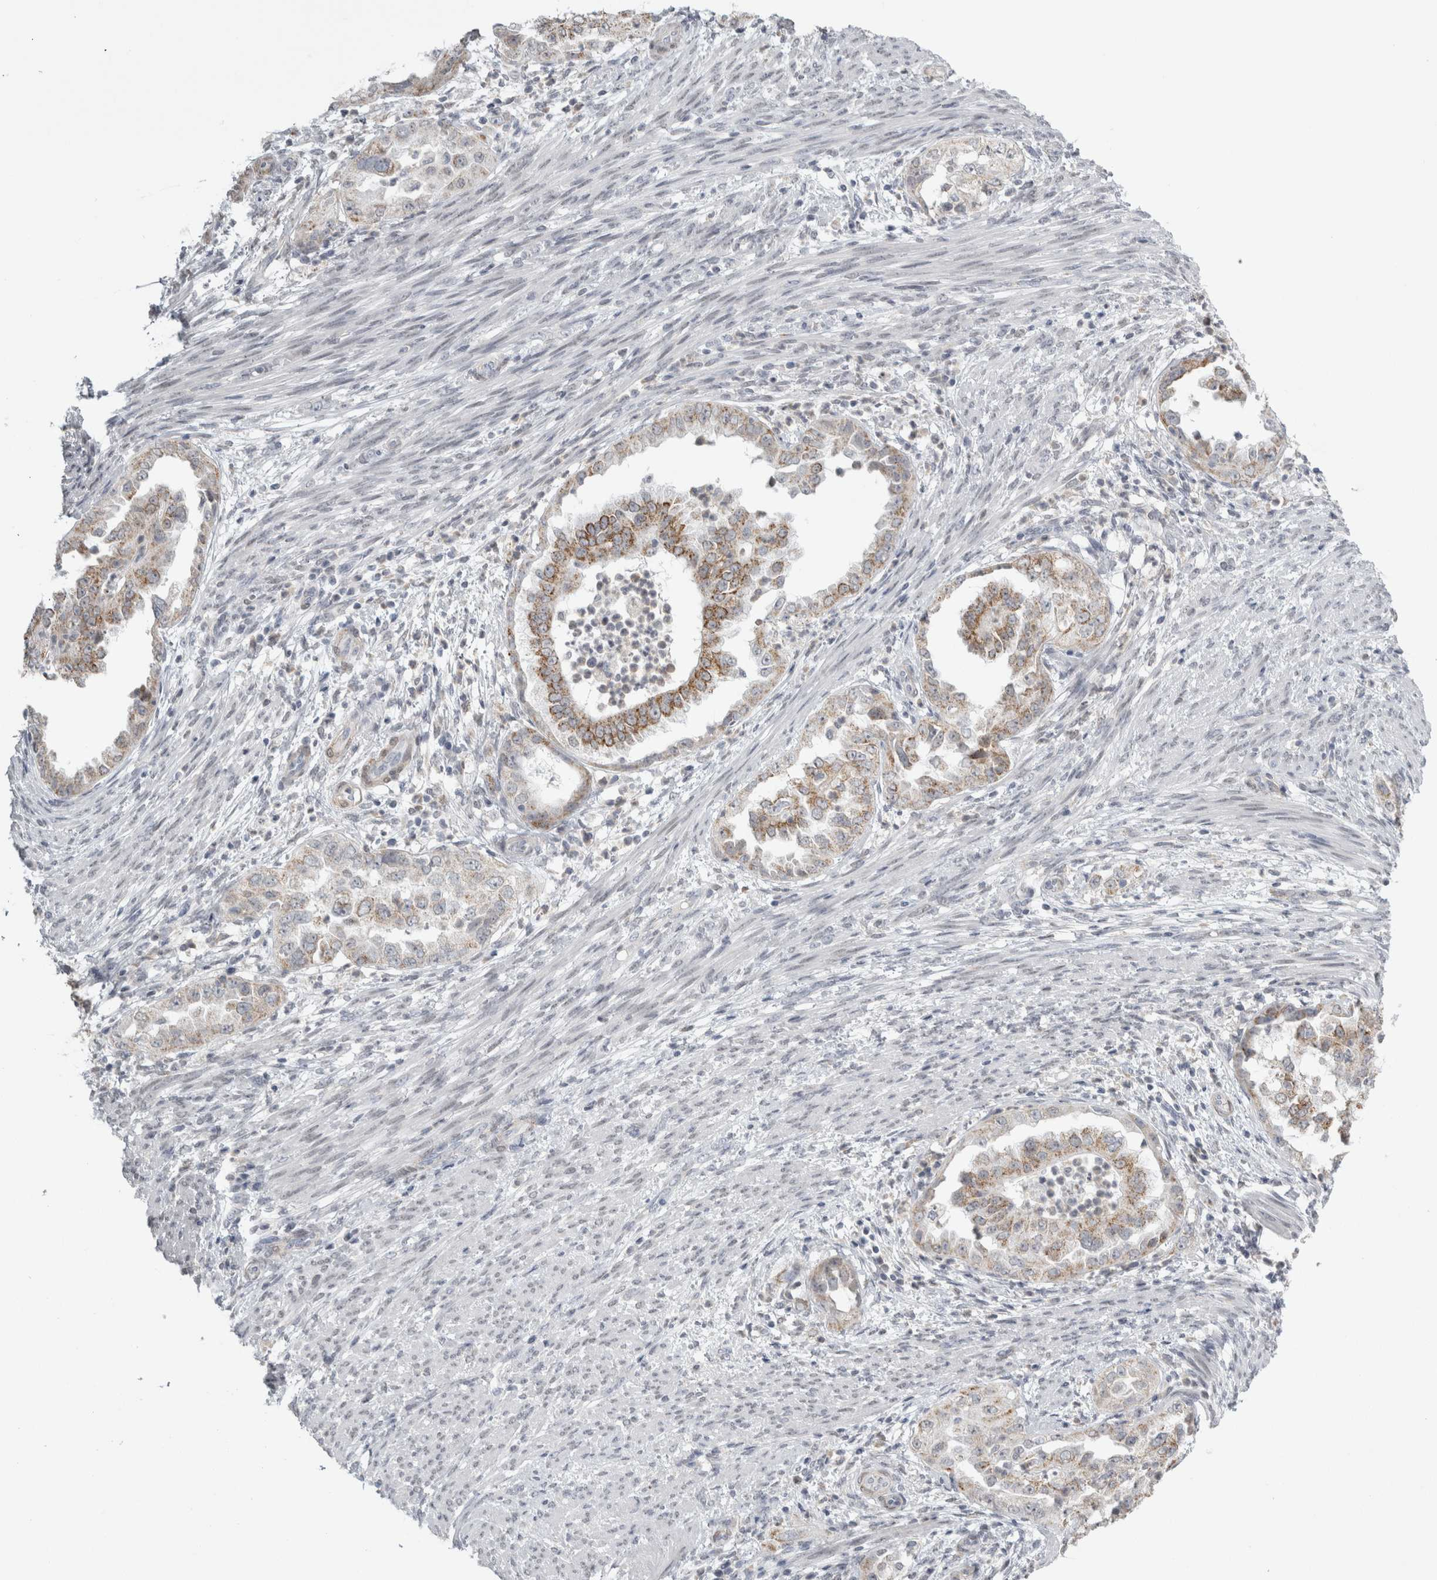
{"staining": {"intensity": "moderate", "quantity": "25%-75%", "location": "cytoplasmic/membranous"}, "tissue": "endometrial cancer", "cell_type": "Tumor cells", "image_type": "cancer", "snomed": [{"axis": "morphology", "description": "Adenocarcinoma, NOS"}, {"axis": "topography", "description": "Endometrium"}], "caption": "The immunohistochemical stain highlights moderate cytoplasmic/membranous expression in tumor cells of endometrial cancer (adenocarcinoma) tissue.", "gene": "PLIN1", "patient": {"sex": "female", "age": 85}}